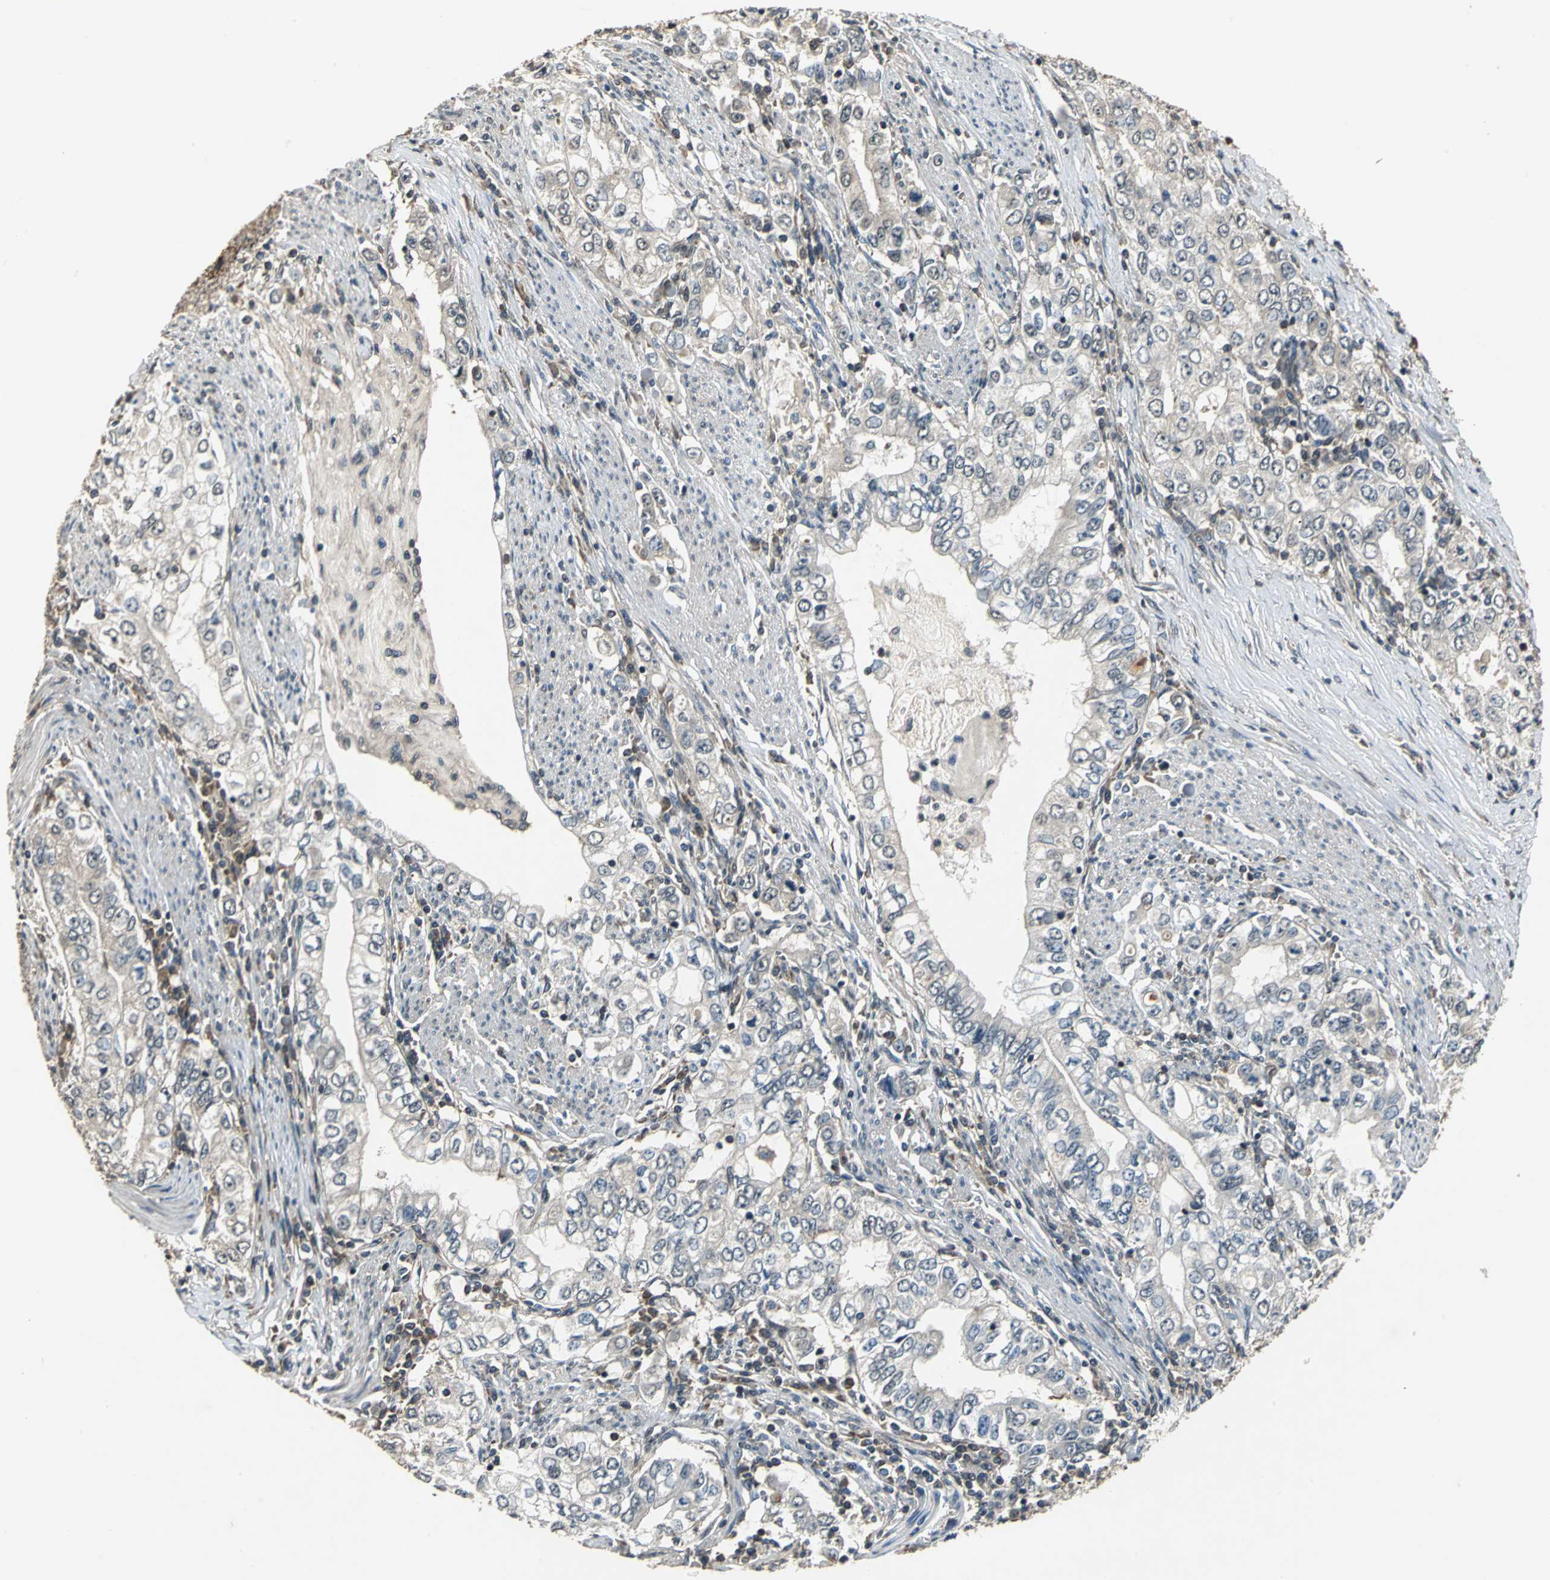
{"staining": {"intensity": "negative", "quantity": "none", "location": "none"}, "tissue": "stomach cancer", "cell_type": "Tumor cells", "image_type": "cancer", "snomed": [{"axis": "morphology", "description": "Adenocarcinoma, NOS"}, {"axis": "topography", "description": "Stomach, lower"}], "caption": "High magnification brightfield microscopy of stomach adenocarcinoma stained with DAB (brown) and counterstained with hematoxylin (blue): tumor cells show no significant staining. (DAB IHC with hematoxylin counter stain).", "gene": "EIF2B2", "patient": {"sex": "female", "age": 72}}